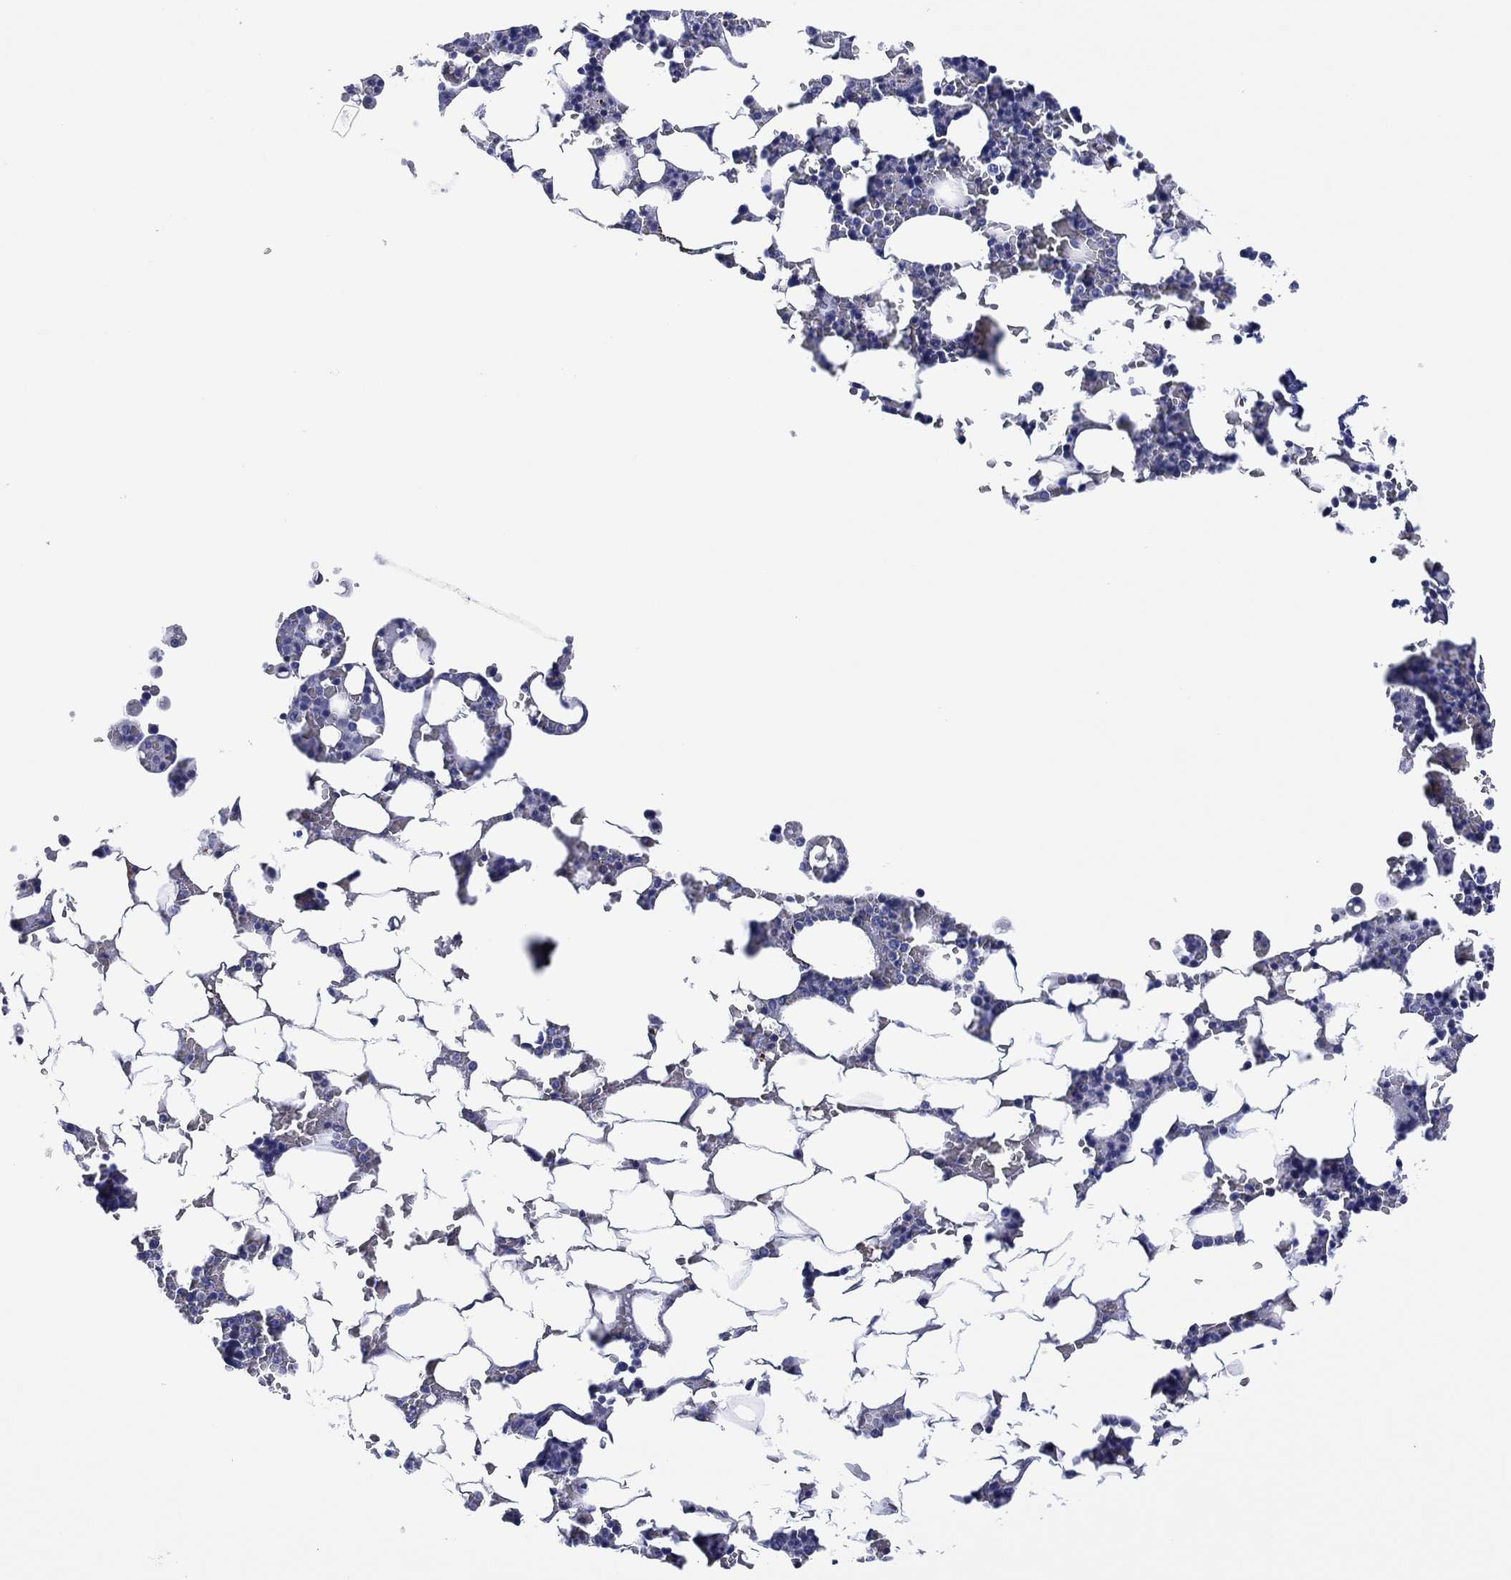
{"staining": {"intensity": "negative", "quantity": "none", "location": "none"}, "tissue": "bone marrow", "cell_type": "Hematopoietic cells", "image_type": "normal", "snomed": [{"axis": "morphology", "description": "Normal tissue, NOS"}, {"axis": "topography", "description": "Bone marrow"}], "caption": "Immunohistochemical staining of benign bone marrow displays no significant positivity in hematopoietic cells. Brightfield microscopy of immunohistochemistry stained with DAB (brown) and hematoxylin (blue), captured at high magnification.", "gene": "CLIP3", "patient": {"sex": "male", "age": 51}}